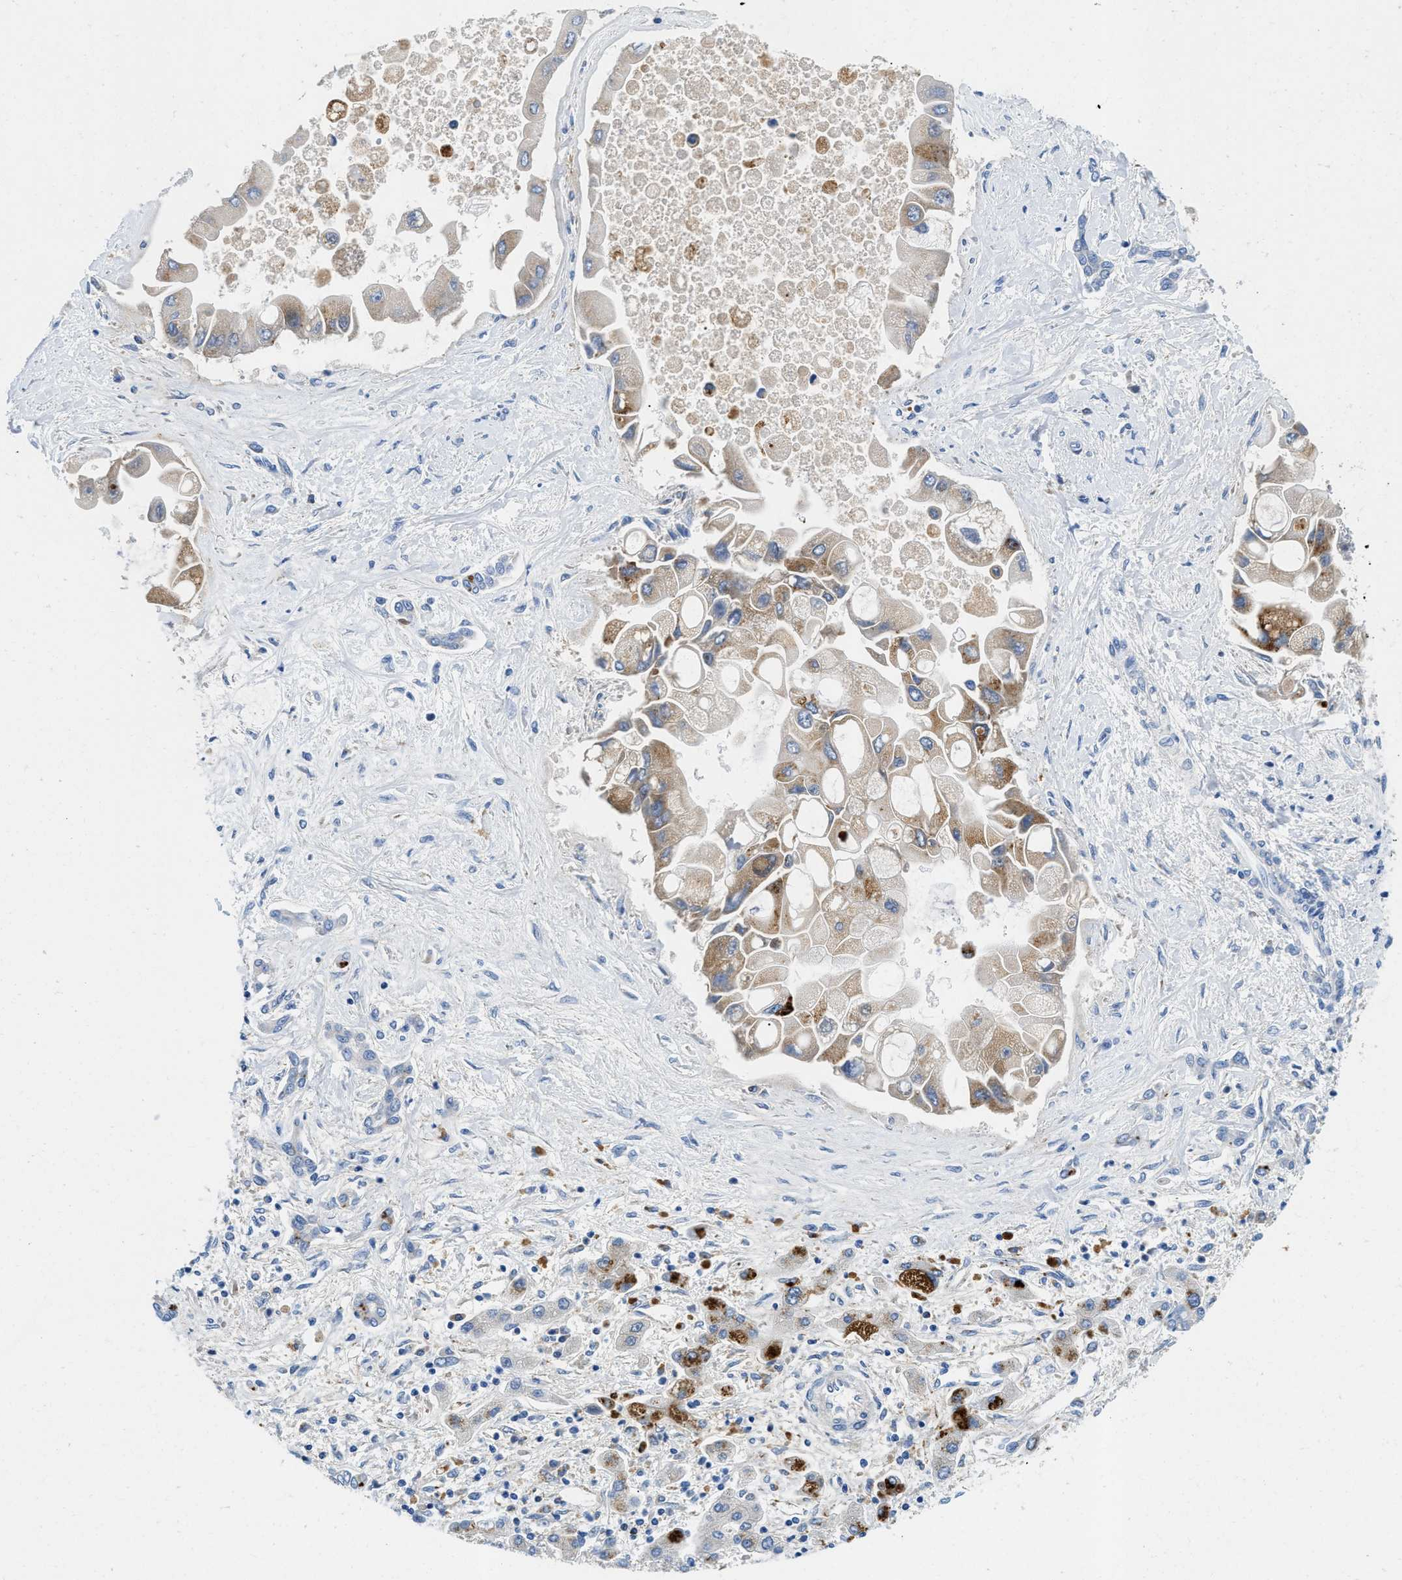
{"staining": {"intensity": "moderate", "quantity": "25%-75%", "location": "cytoplasmic/membranous"}, "tissue": "liver cancer", "cell_type": "Tumor cells", "image_type": "cancer", "snomed": [{"axis": "morphology", "description": "Cholangiocarcinoma"}, {"axis": "topography", "description": "Liver"}], "caption": "About 25%-75% of tumor cells in human liver cancer (cholangiocarcinoma) display moderate cytoplasmic/membranous protein staining as visualized by brown immunohistochemical staining.", "gene": "TSPAN3", "patient": {"sex": "male", "age": 50}}